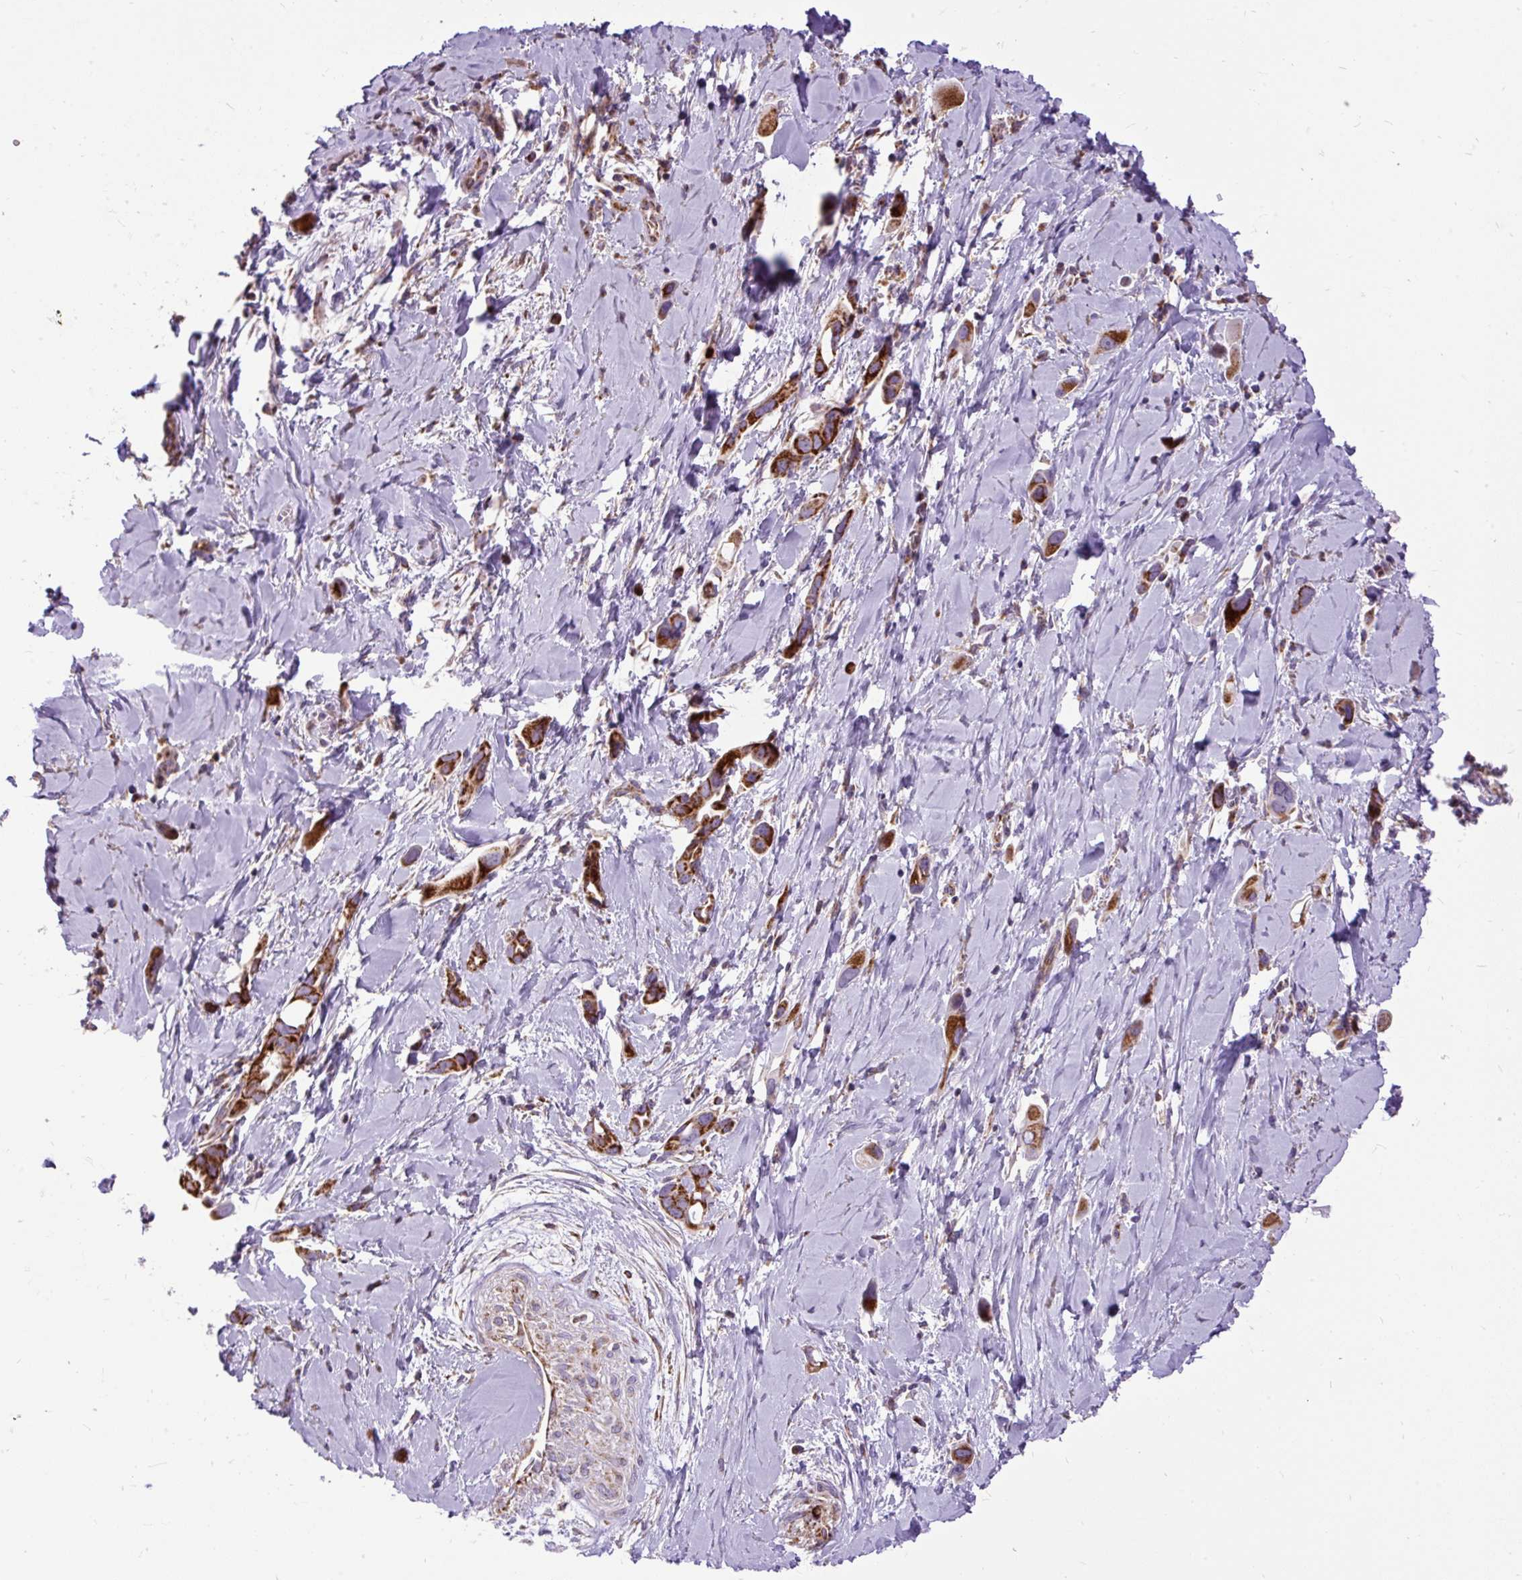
{"staining": {"intensity": "strong", "quantity": ">75%", "location": "cytoplasmic/membranous"}, "tissue": "lung cancer", "cell_type": "Tumor cells", "image_type": "cancer", "snomed": [{"axis": "morphology", "description": "Adenocarcinoma, NOS"}, {"axis": "topography", "description": "Lung"}], "caption": "A high amount of strong cytoplasmic/membranous expression is identified in approximately >75% of tumor cells in lung cancer tissue. Using DAB (3,3'-diaminobenzidine) (brown) and hematoxylin (blue) stains, captured at high magnification using brightfield microscopy.", "gene": "TOMM40", "patient": {"sex": "male", "age": 76}}